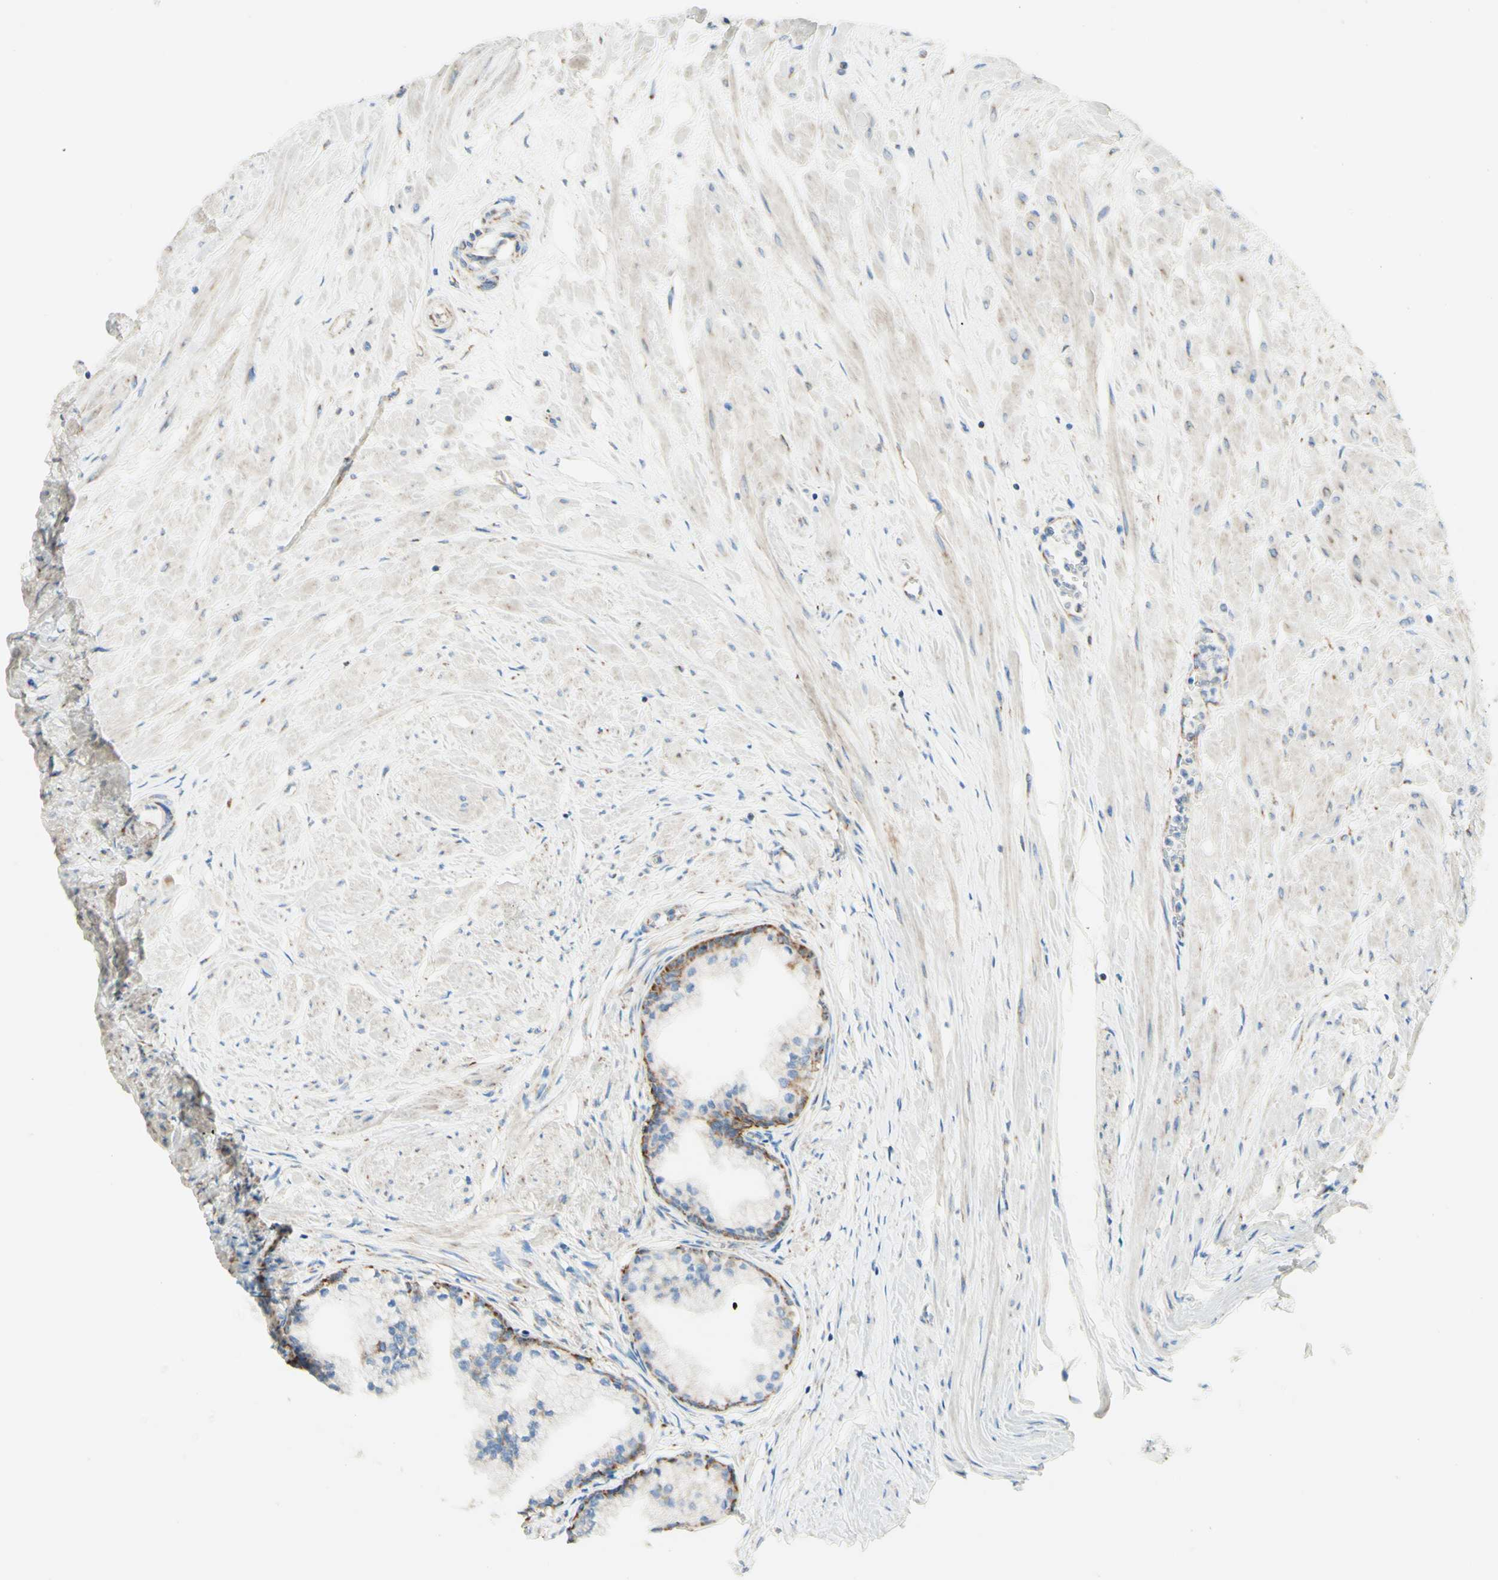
{"staining": {"intensity": "moderate", "quantity": ">75%", "location": "cytoplasmic/membranous"}, "tissue": "prostate", "cell_type": "Glandular cells", "image_type": "normal", "snomed": [{"axis": "morphology", "description": "Normal tissue, NOS"}, {"axis": "topography", "description": "Prostate"}, {"axis": "topography", "description": "Seminal veicle"}], "caption": "Prostate was stained to show a protein in brown. There is medium levels of moderate cytoplasmic/membranous positivity in about >75% of glandular cells. Using DAB (brown) and hematoxylin (blue) stains, captured at high magnification using brightfield microscopy.", "gene": "ARMC10", "patient": {"sex": "male", "age": 60}}